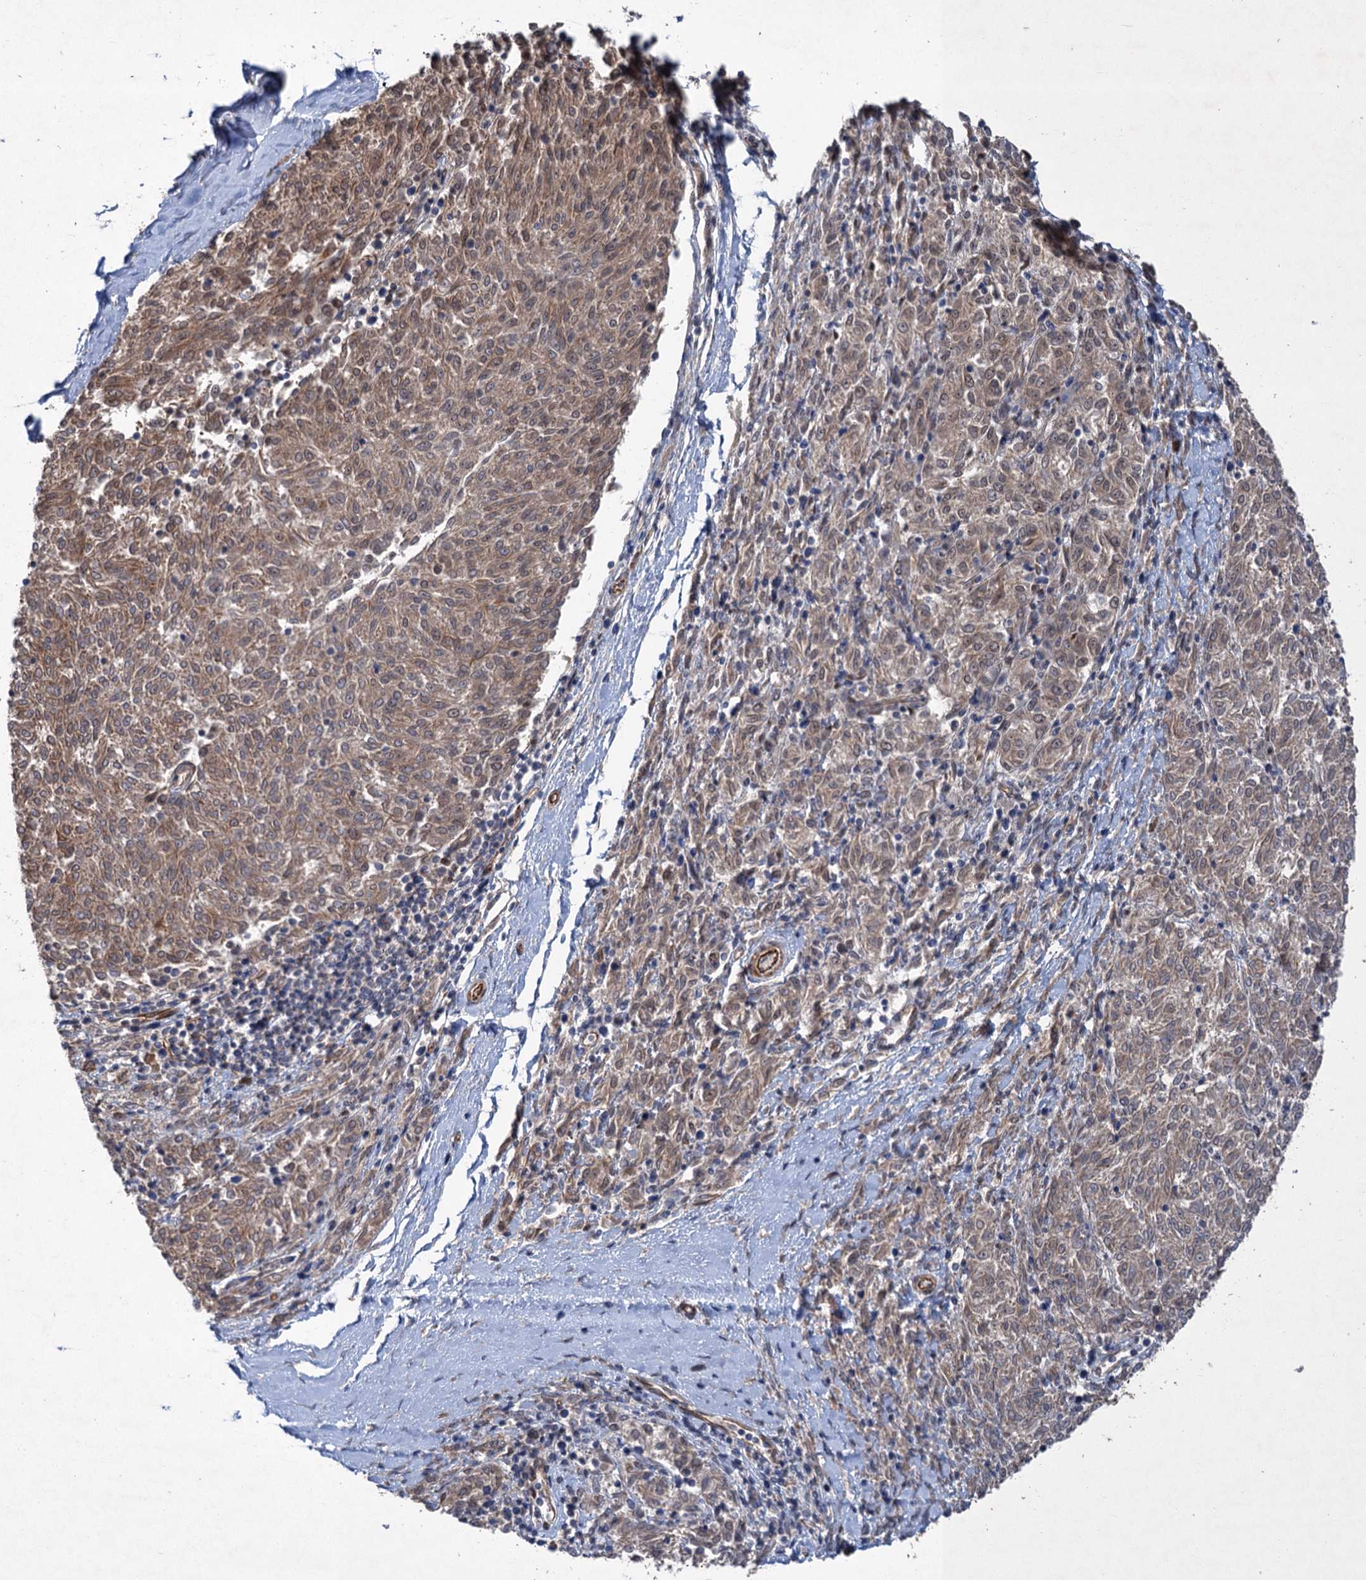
{"staining": {"intensity": "moderate", "quantity": ">75%", "location": "cytoplasmic/membranous"}, "tissue": "melanoma", "cell_type": "Tumor cells", "image_type": "cancer", "snomed": [{"axis": "morphology", "description": "Malignant melanoma, NOS"}, {"axis": "topography", "description": "Skin"}], "caption": "Malignant melanoma tissue exhibits moderate cytoplasmic/membranous expression in about >75% of tumor cells", "gene": "TTC31", "patient": {"sex": "female", "age": 72}}